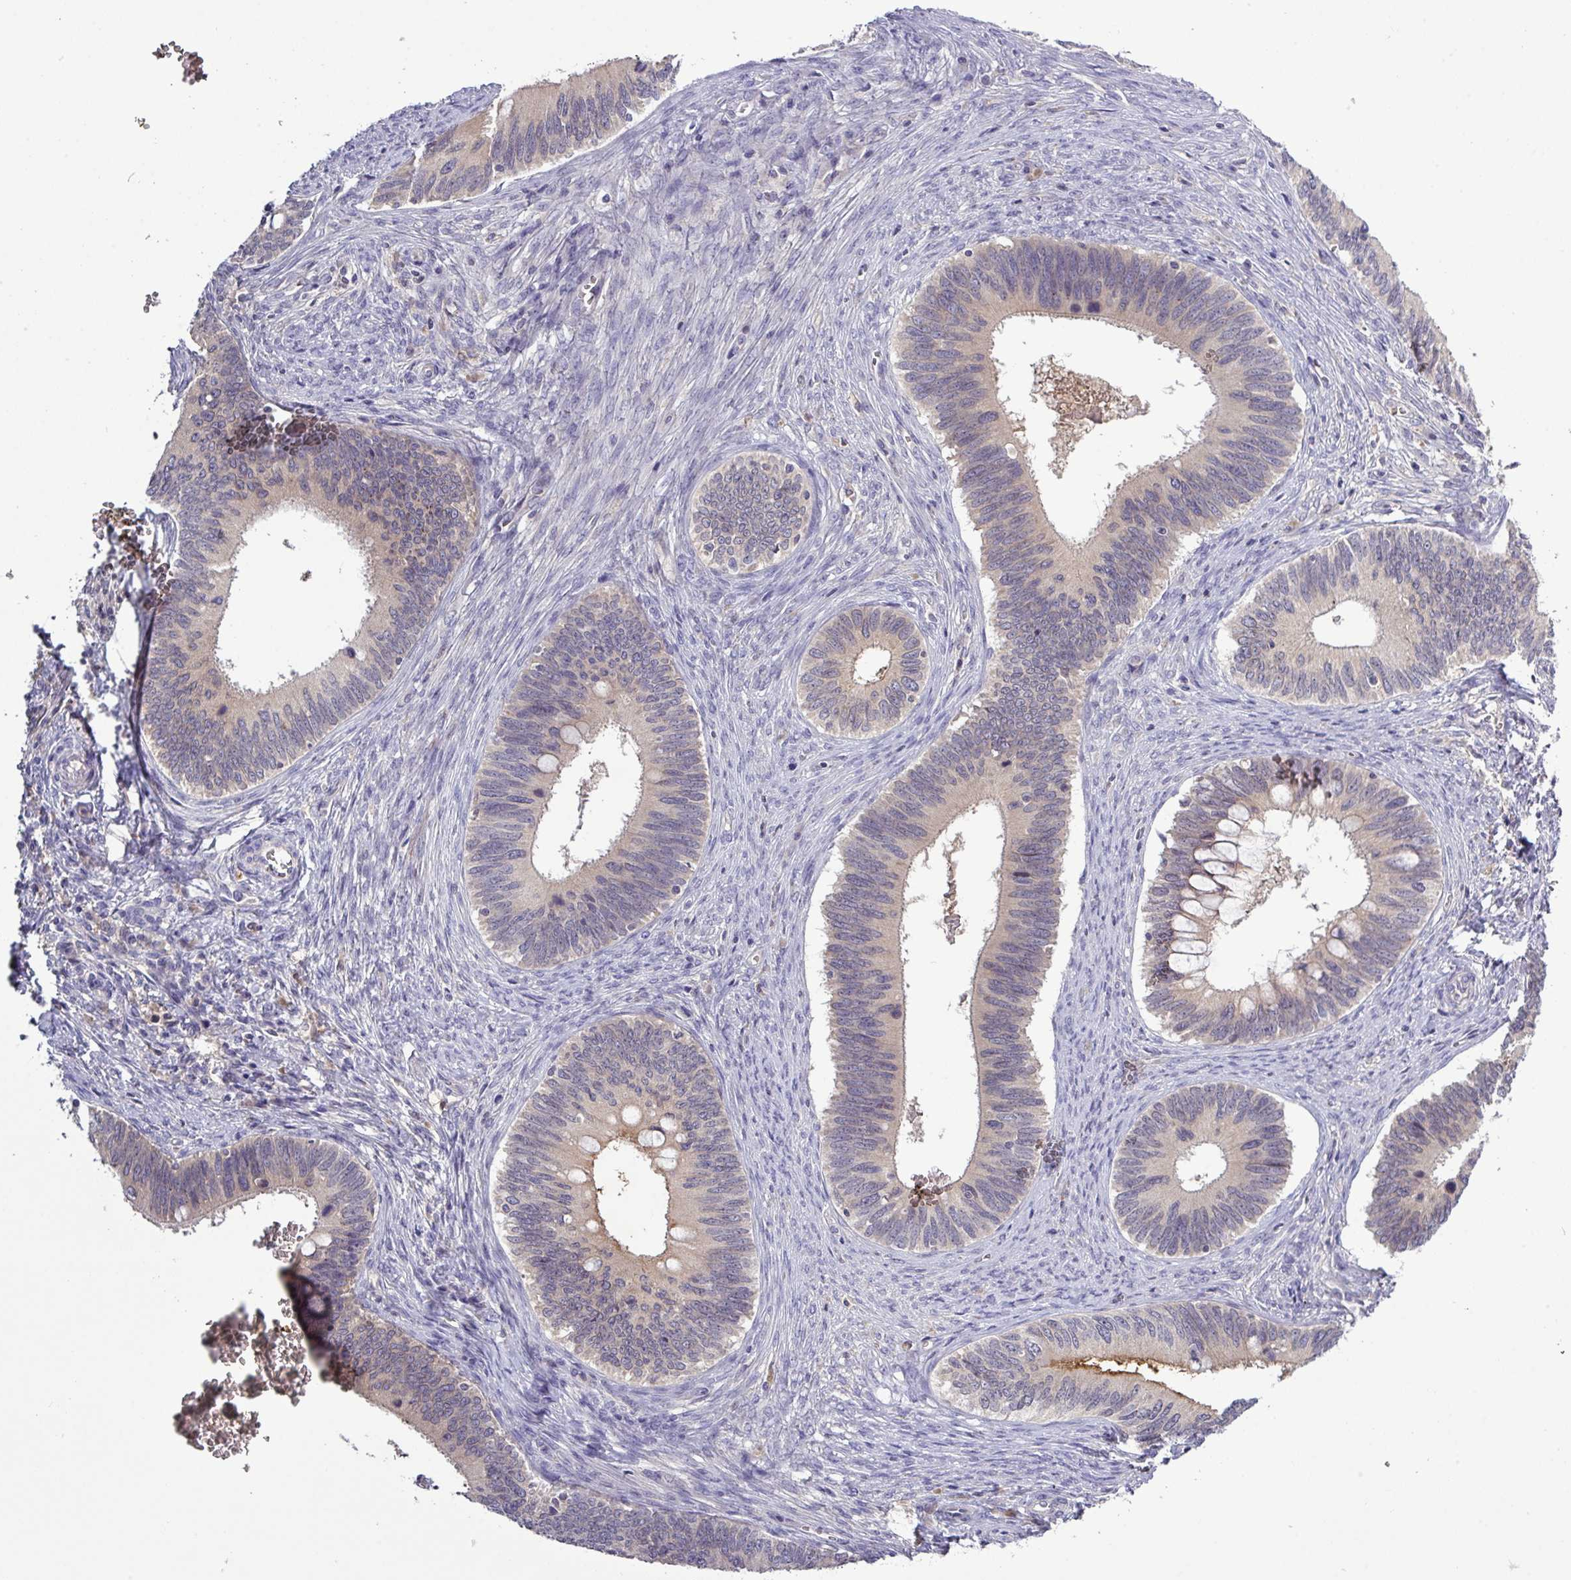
{"staining": {"intensity": "negative", "quantity": "none", "location": "none"}, "tissue": "cervical cancer", "cell_type": "Tumor cells", "image_type": "cancer", "snomed": [{"axis": "morphology", "description": "Adenocarcinoma, NOS"}, {"axis": "topography", "description": "Cervix"}], "caption": "Protein analysis of cervical cancer exhibits no significant staining in tumor cells.", "gene": "TMEM62", "patient": {"sex": "female", "age": 42}}